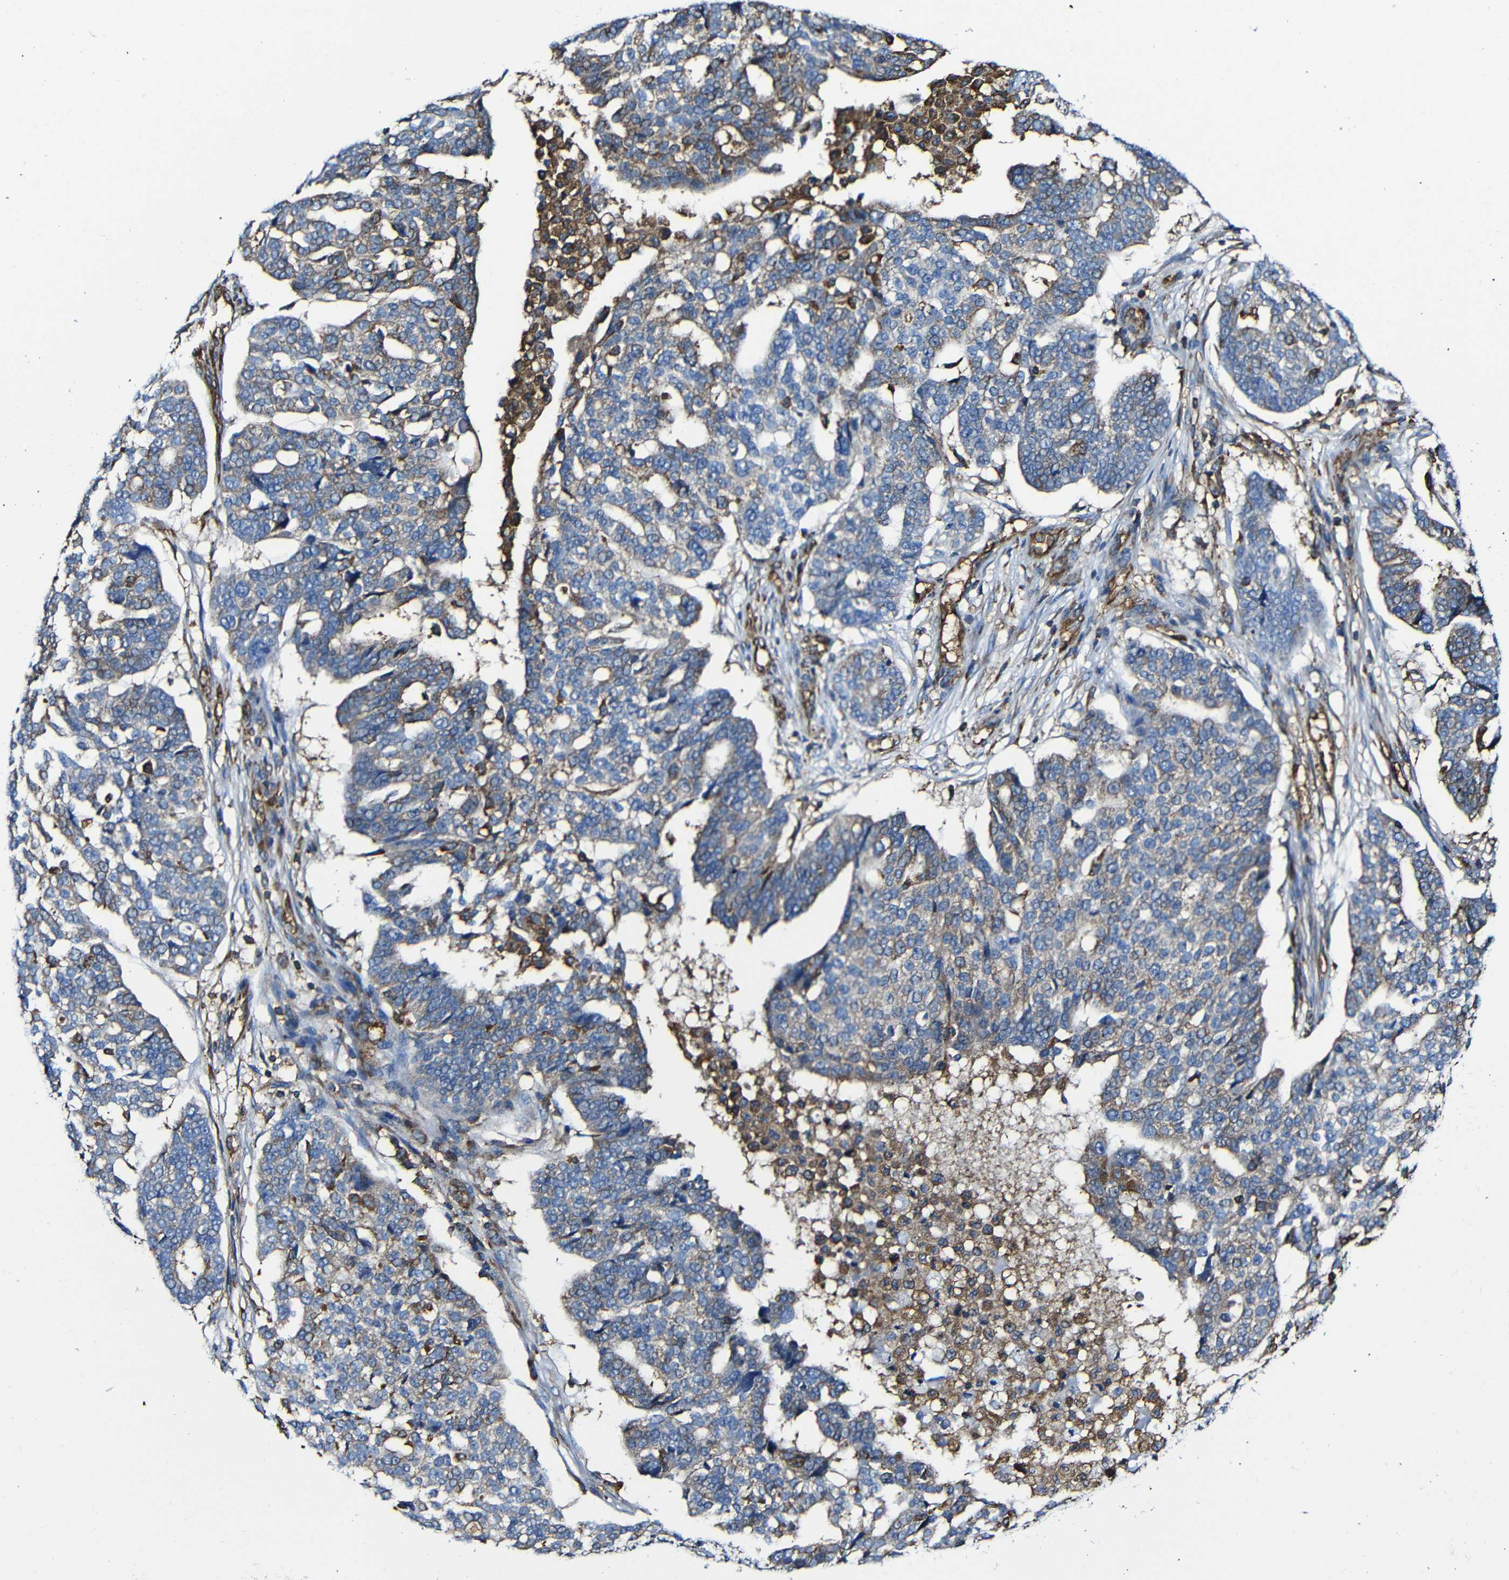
{"staining": {"intensity": "moderate", "quantity": "25%-75%", "location": "cytoplasmic/membranous"}, "tissue": "ovarian cancer", "cell_type": "Tumor cells", "image_type": "cancer", "snomed": [{"axis": "morphology", "description": "Cystadenocarcinoma, serous, NOS"}, {"axis": "topography", "description": "Ovary"}], "caption": "Serous cystadenocarcinoma (ovarian) tissue shows moderate cytoplasmic/membranous positivity in about 25%-75% of tumor cells, visualized by immunohistochemistry. Immunohistochemistry (ihc) stains the protein of interest in brown and the nuclei are stained blue.", "gene": "MSN", "patient": {"sex": "female", "age": 59}}